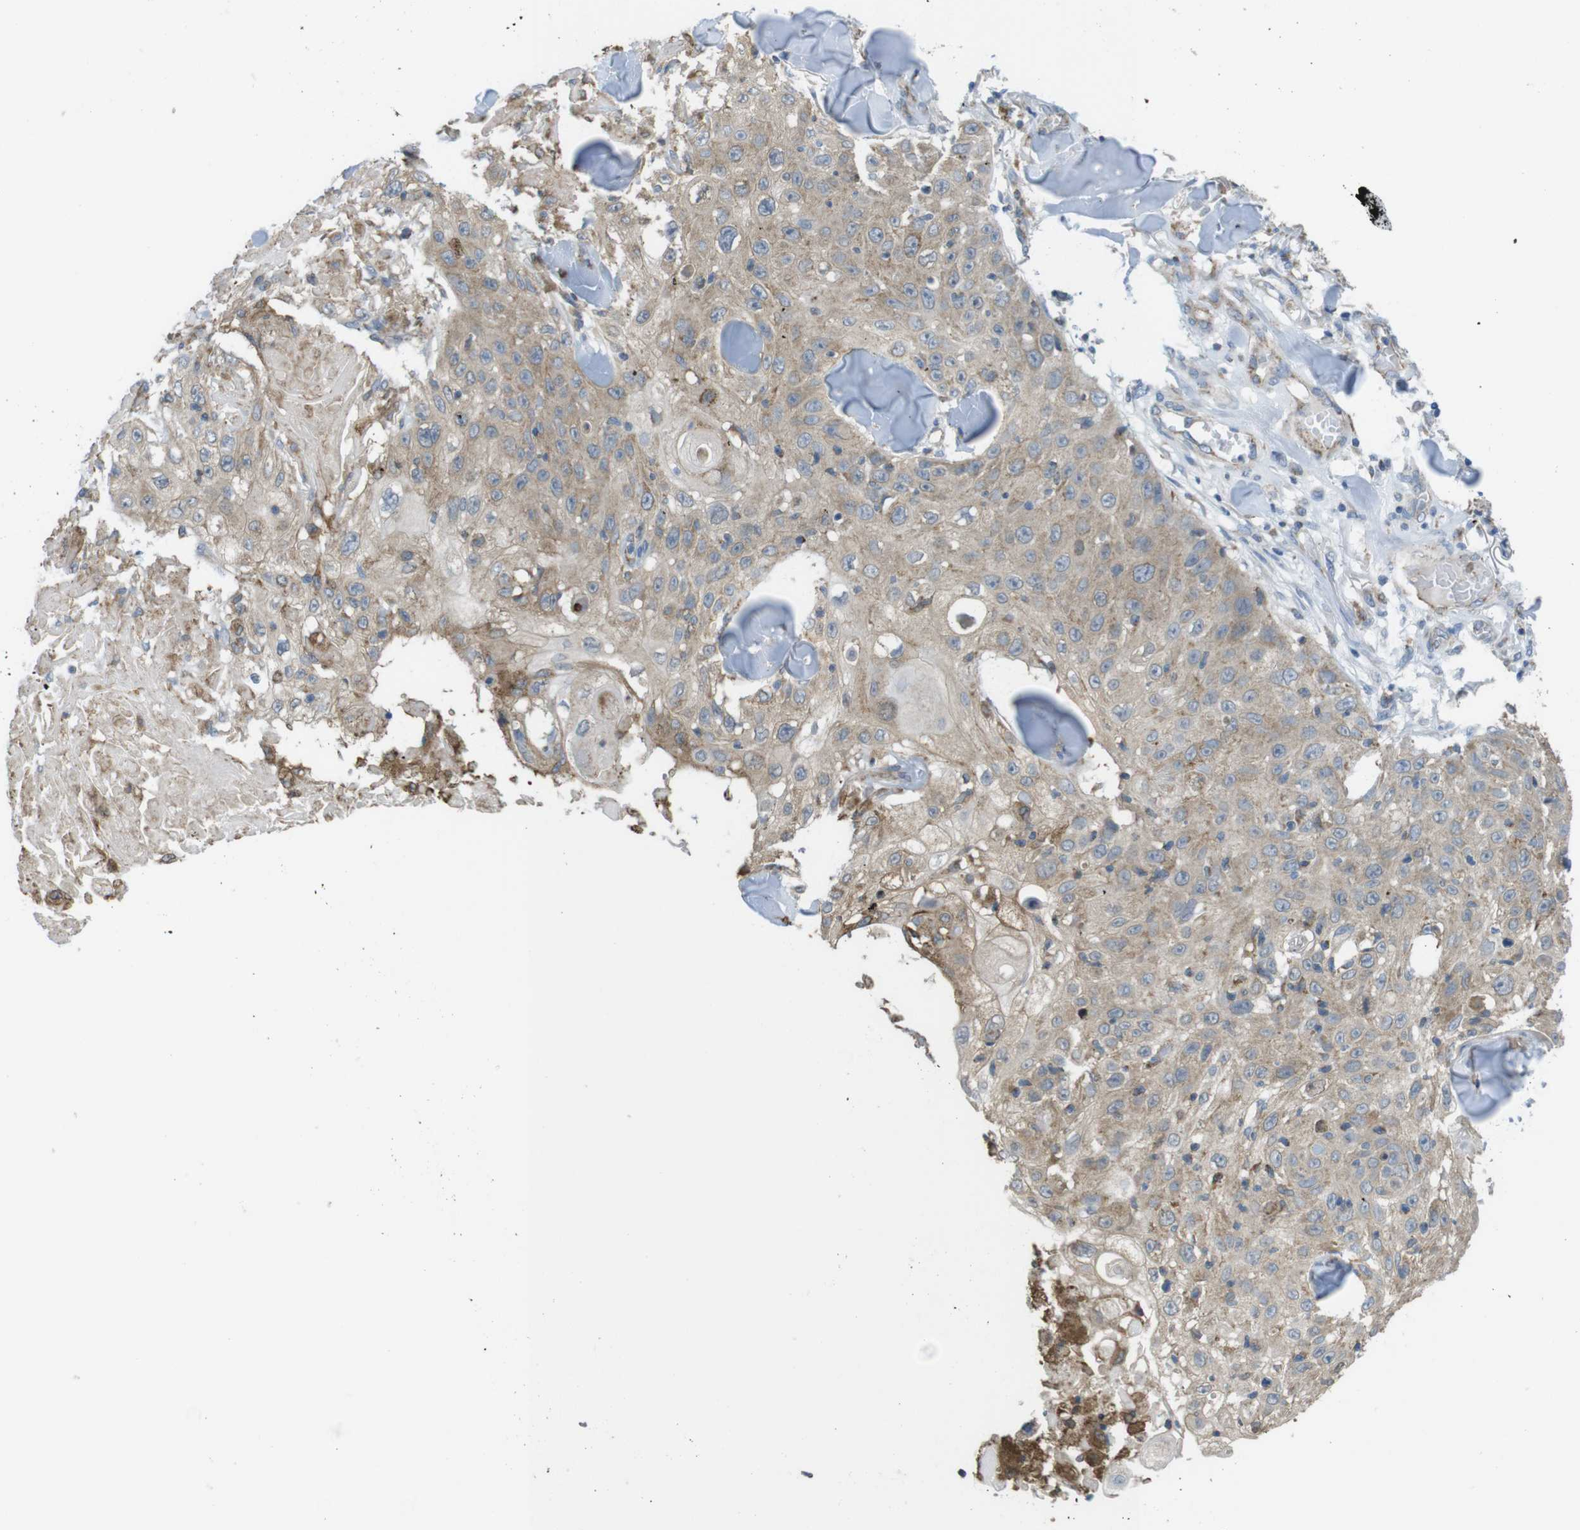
{"staining": {"intensity": "weak", "quantity": ">75%", "location": "cytoplasmic/membranous"}, "tissue": "skin cancer", "cell_type": "Tumor cells", "image_type": "cancer", "snomed": [{"axis": "morphology", "description": "Squamous cell carcinoma, NOS"}, {"axis": "topography", "description": "Skin"}], "caption": "A histopathology image of squamous cell carcinoma (skin) stained for a protein reveals weak cytoplasmic/membranous brown staining in tumor cells. The staining is performed using DAB brown chromogen to label protein expression. The nuclei are counter-stained blue using hematoxylin.", "gene": "GRIK2", "patient": {"sex": "male", "age": 86}}